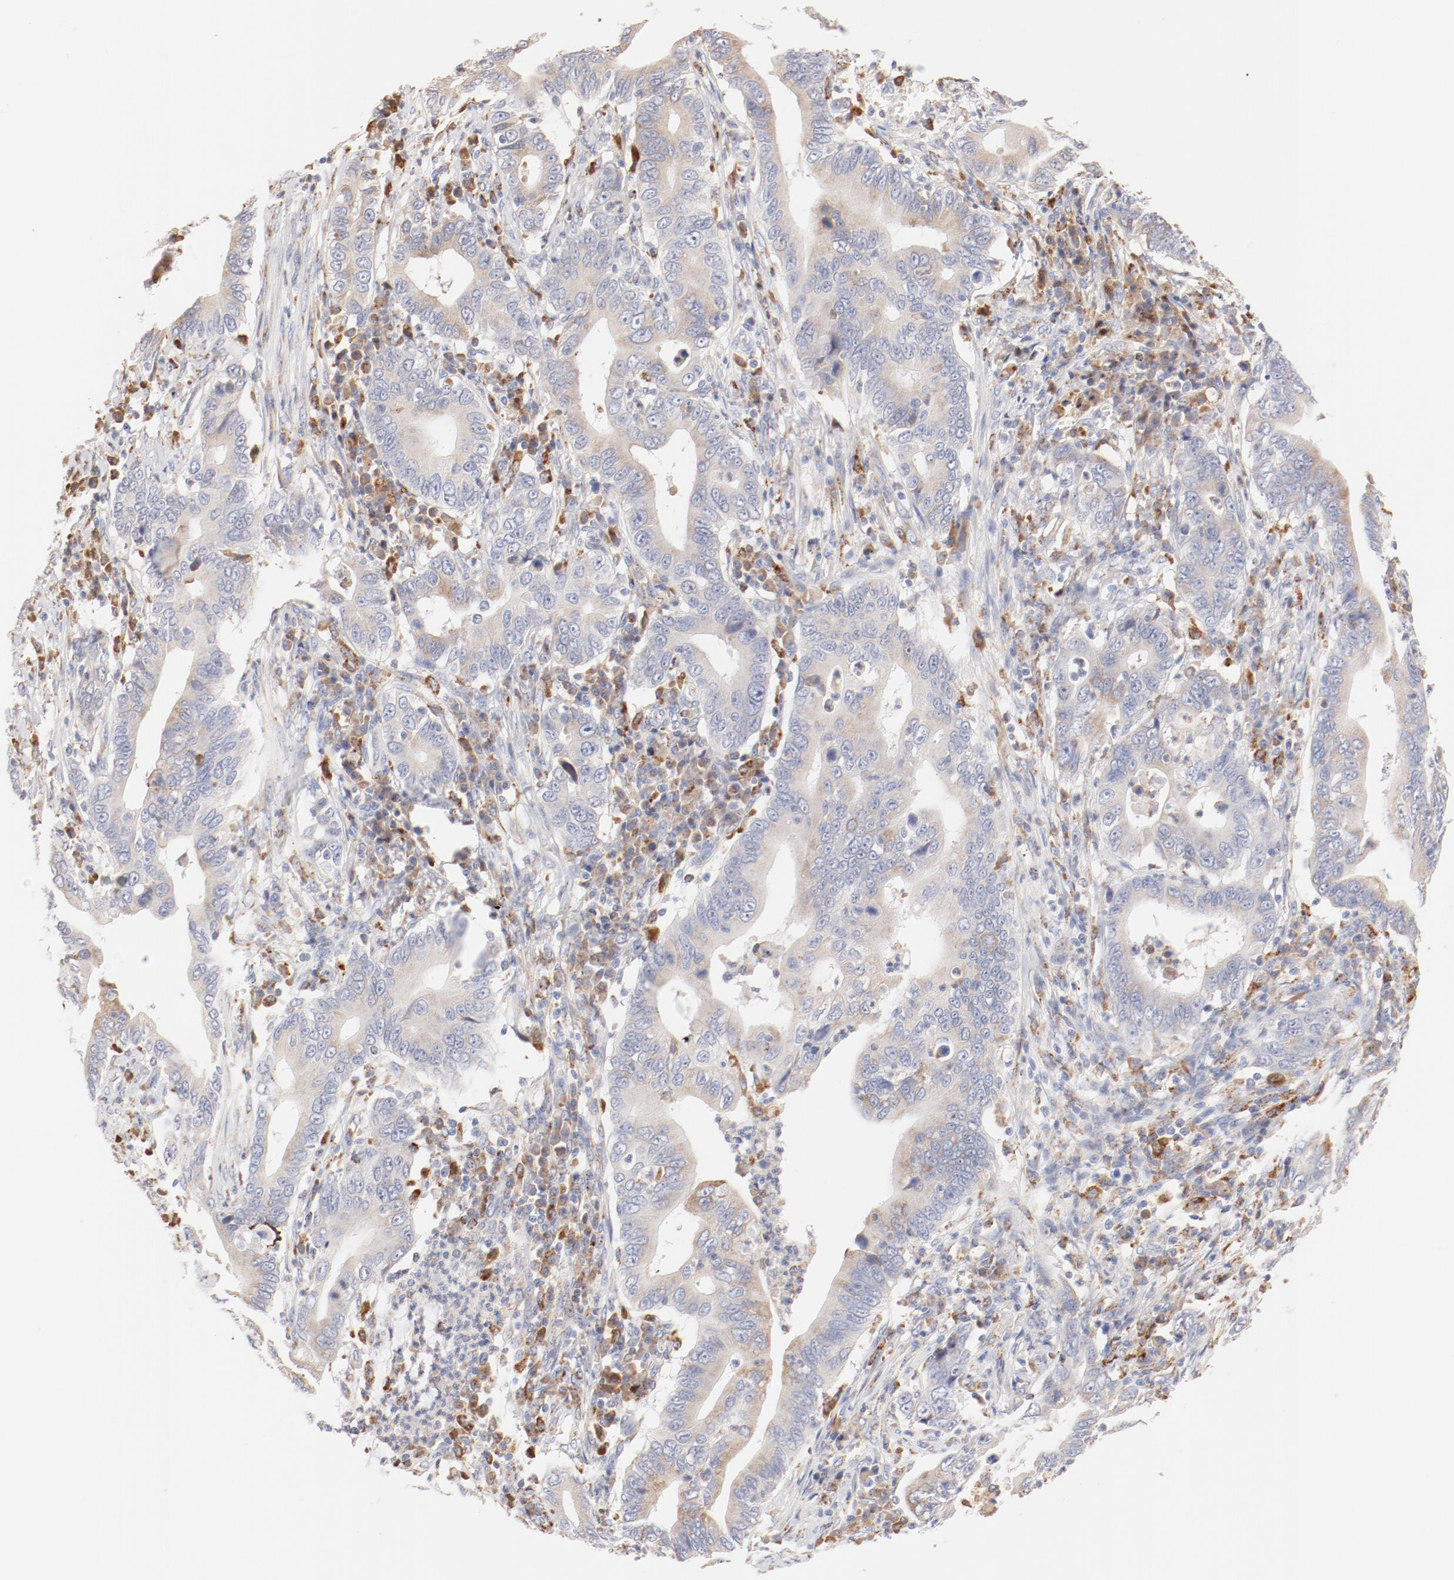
{"staining": {"intensity": "weak", "quantity": ">75%", "location": "cytoplasmic/membranous"}, "tissue": "stomach cancer", "cell_type": "Tumor cells", "image_type": "cancer", "snomed": [{"axis": "morphology", "description": "Adenocarcinoma, NOS"}, {"axis": "topography", "description": "Stomach, upper"}], "caption": "There is low levels of weak cytoplasmic/membranous expression in tumor cells of adenocarcinoma (stomach), as demonstrated by immunohistochemical staining (brown color).", "gene": "CTSH", "patient": {"sex": "male", "age": 63}}